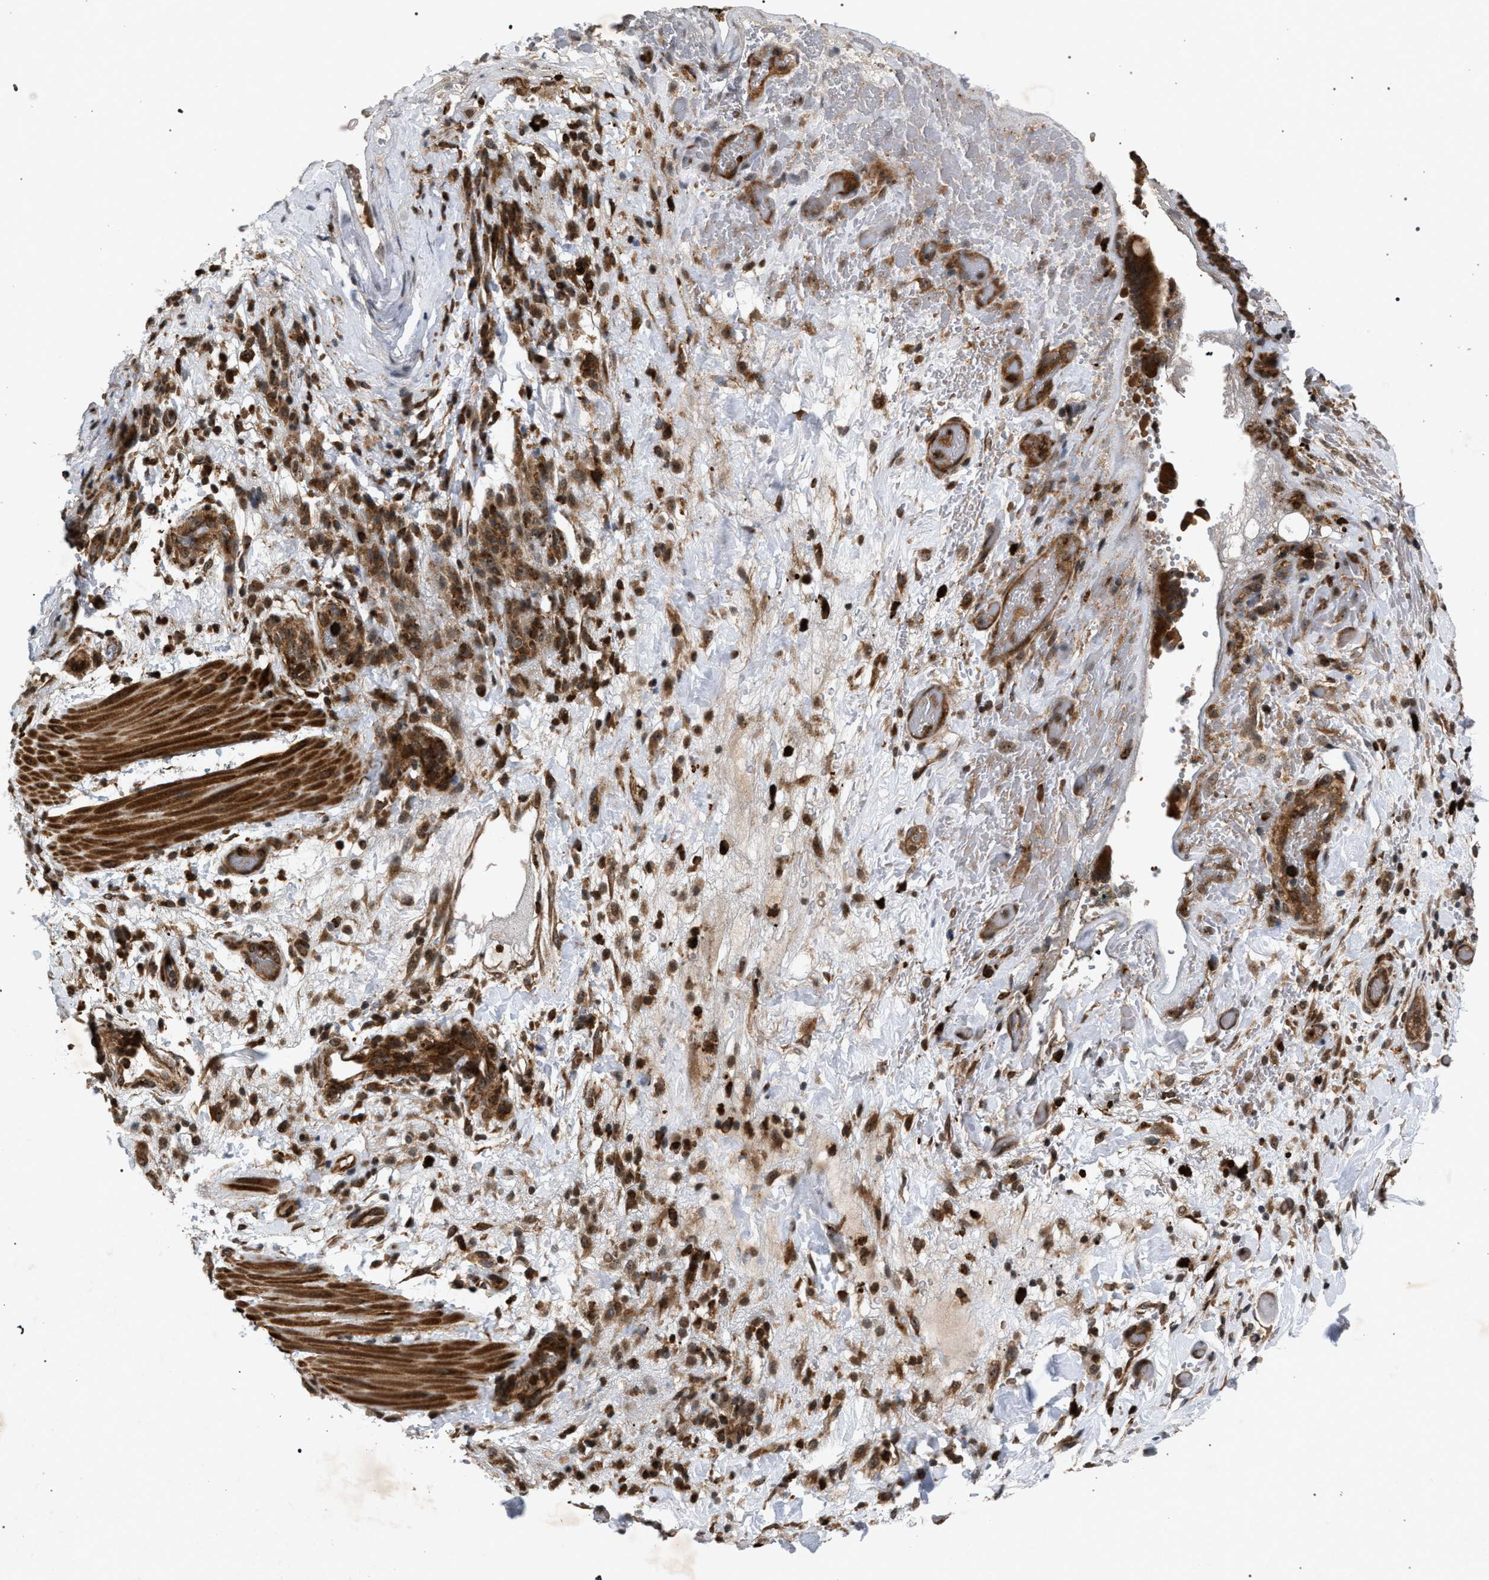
{"staining": {"intensity": "strong", "quantity": ">75%", "location": "cytoplasmic/membranous,nuclear"}, "tissue": "pancreatic cancer", "cell_type": "Tumor cells", "image_type": "cancer", "snomed": [{"axis": "morphology", "description": "Adenocarcinoma, NOS"}, {"axis": "topography", "description": "Pancreas"}], "caption": "Immunohistochemistry image of neoplastic tissue: pancreatic adenocarcinoma stained using IHC demonstrates high levels of strong protein expression localized specifically in the cytoplasmic/membranous and nuclear of tumor cells, appearing as a cytoplasmic/membranous and nuclear brown color.", "gene": "IRAK4", "patient": {"sex": "female", "age": 71}}